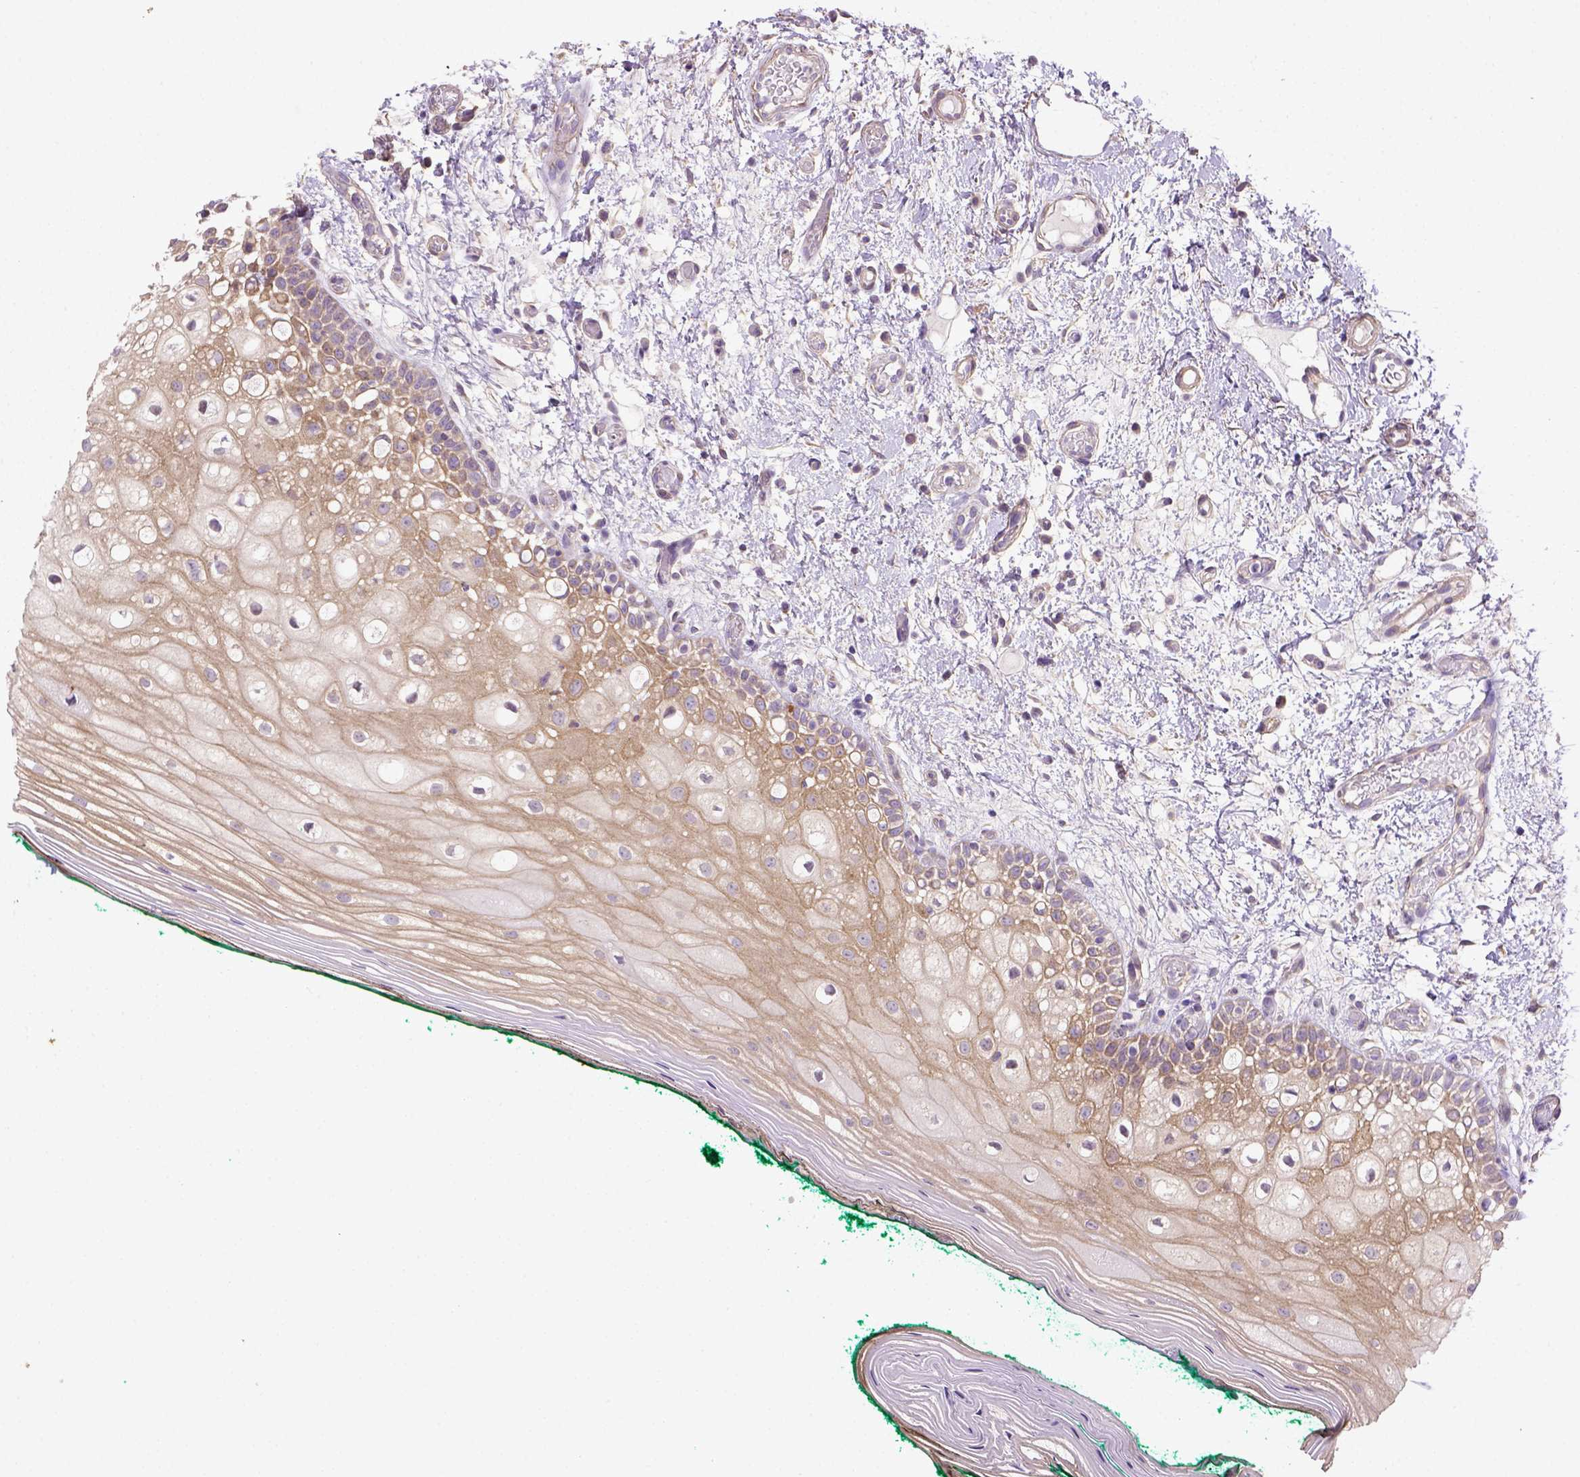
{"staining": {"intensity": "weak", "quantity": ">75%", "location": "cytoplasmic/membranous"}, "tissue": "oral mucosa", "cell_type": "Squamous epithelial cells", "image_type": "normal", "snomed": [{"axis": "morphology", "description": "Normal tissue, NOS"}, {"axis": "topography", "description": "Oral tissue"}], "caption": "Weak cytoplasmic/membranous staining is identified in approximately >75% of squamous epithelial cells in unremarkable oral mucosa.", "gene": "HTRA1", "patient": {"sex": "female", "age": 83}}